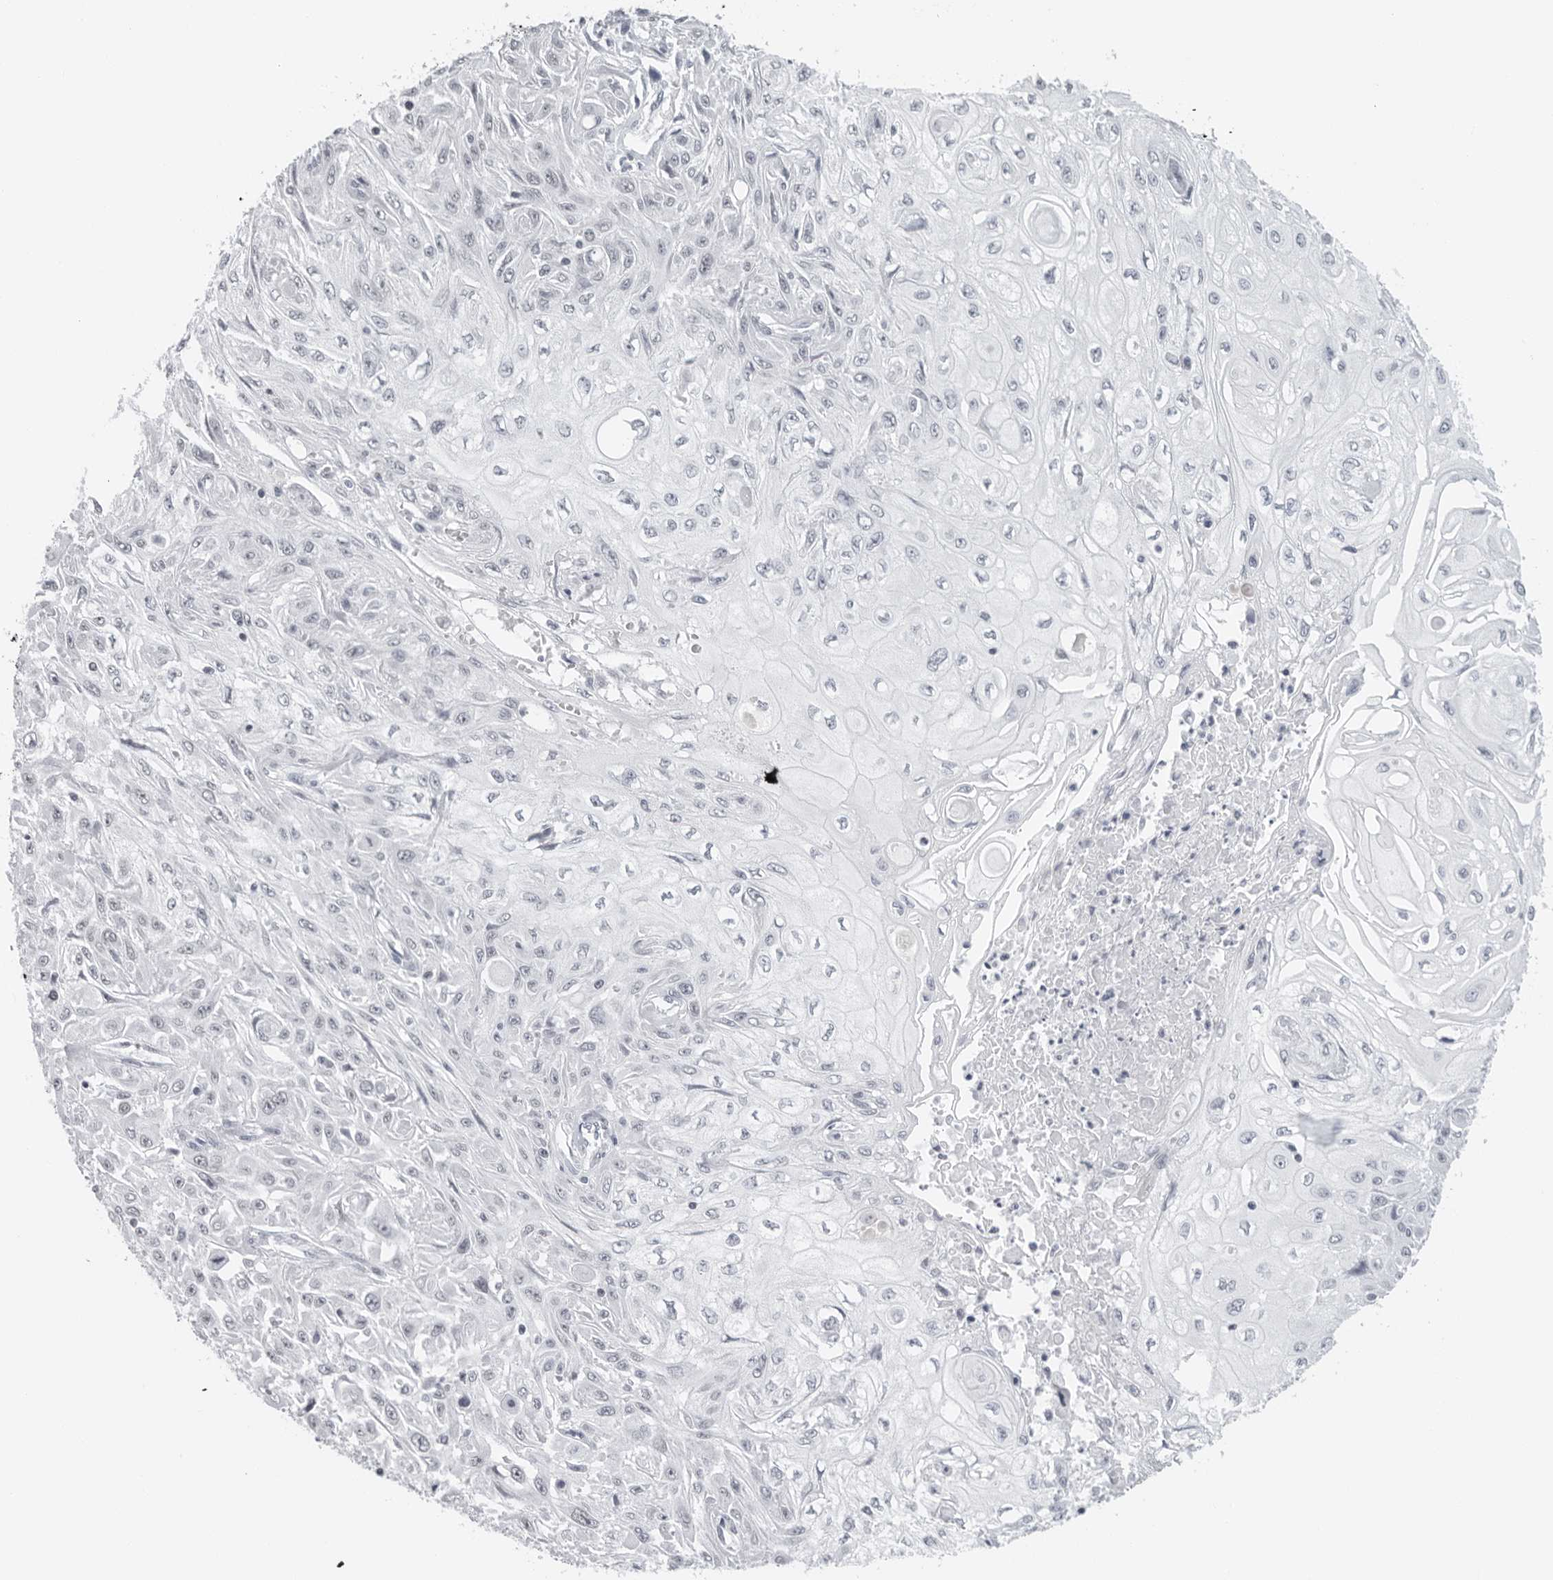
{"staining": {"intensity": "negative", "quantity": "none", "location": "none"}, "tissue": "skin cancer", "cell_type": "Tumor cells", "image_type": "cancer", "snomed": [{"axis": "morphology", "description": "Squamous cell carcinoma, NOS"}, {"axis": "morphology", "description": "Squamous cell carcinoma, metastatic, NOS"}, {"axis": "topography", "description": "Skin"}, {"axis": "topography", "description": "Lymph node"}], "caption": "Human skin cancer stained for a protein using immunohistochemistry exhibits no expression in tumor cells.", "gene": "FLG2", "patient": {"sex": "male", "age": 75}}